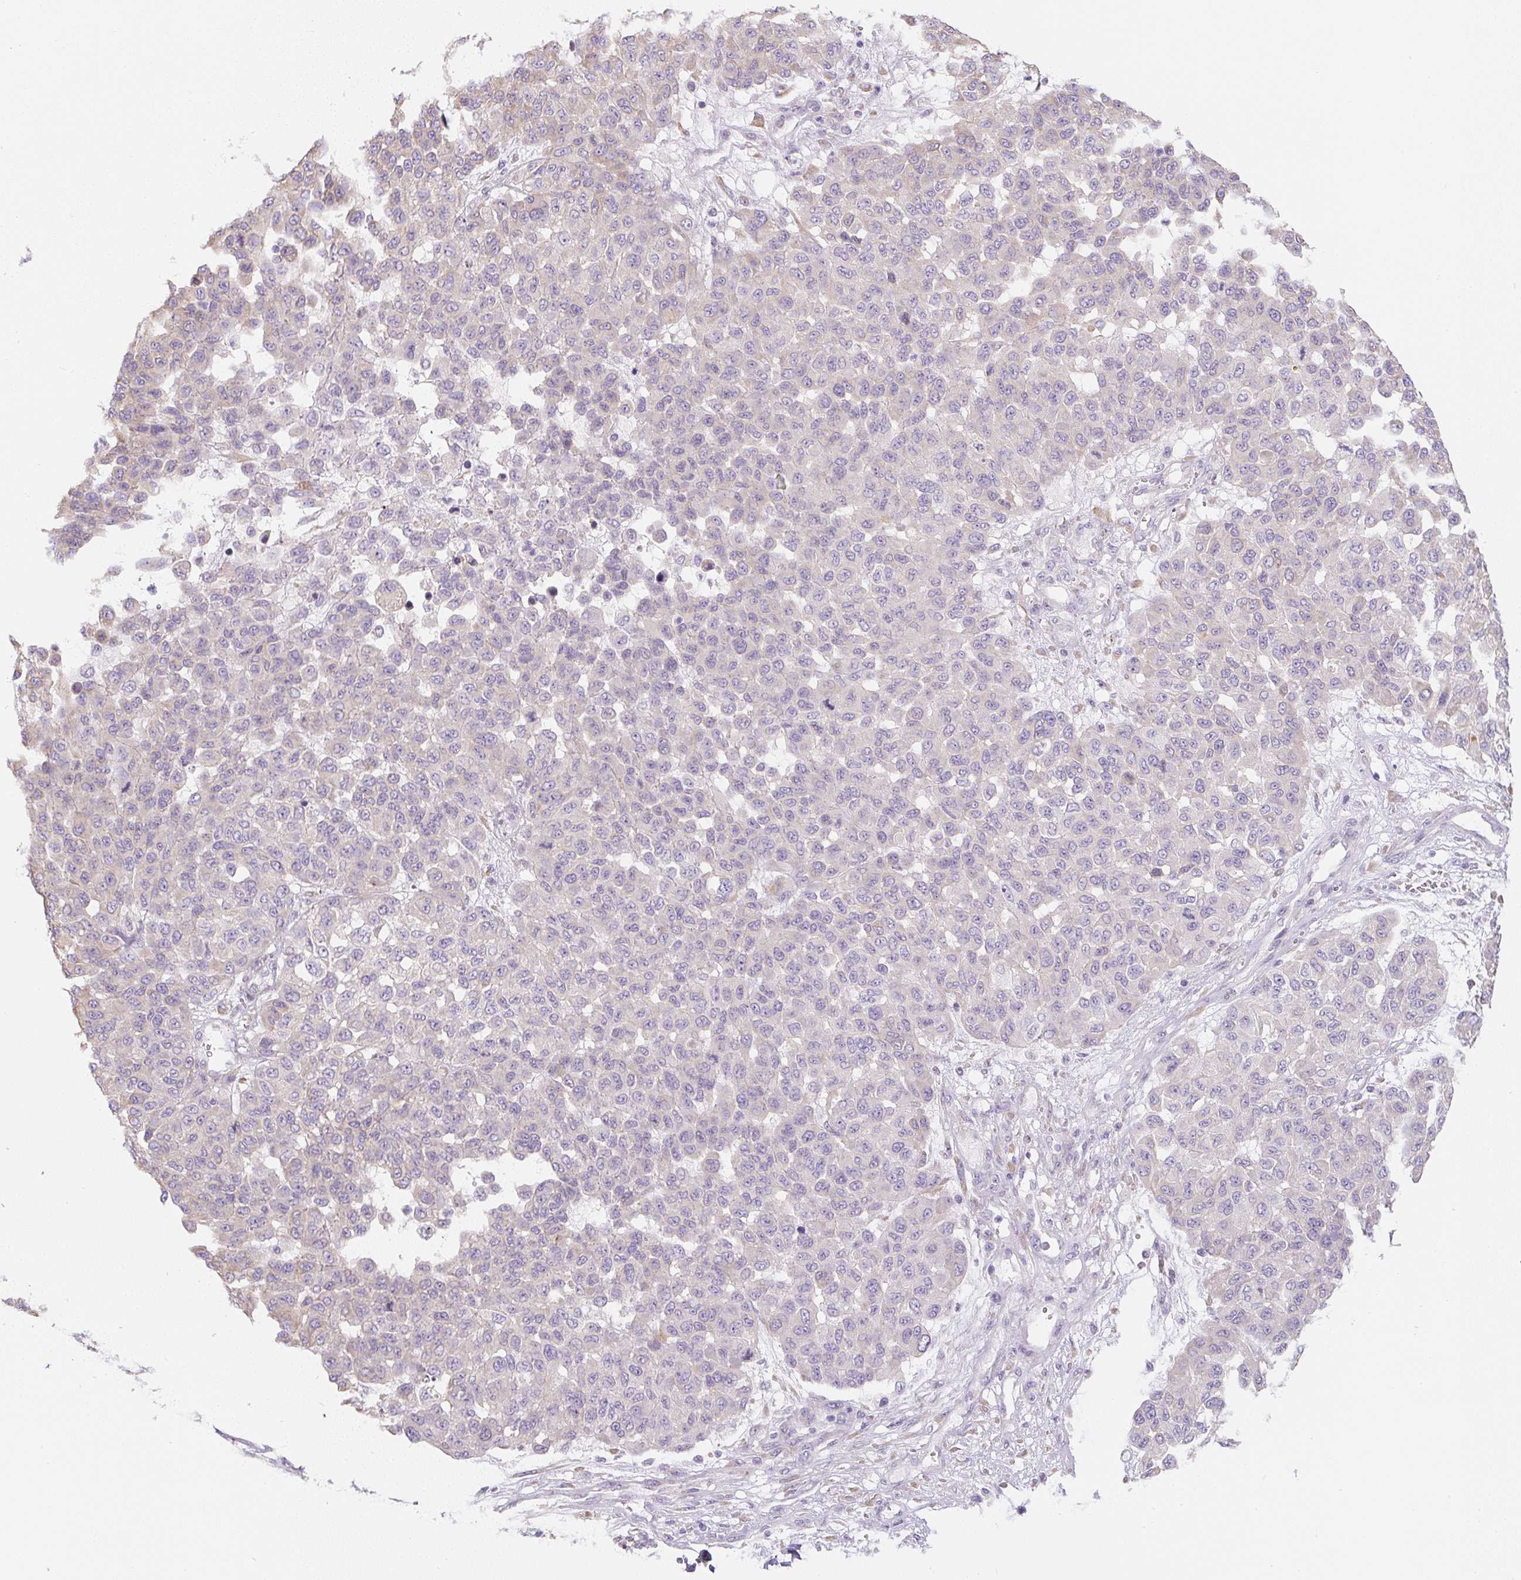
{"staining": {"intensity": "weak", "quantity": "<25%", "location": "cytoplasmic/membranous"}, "tissue": "melanoma", "cell_type": "Tumor cells", "image_type": "cancer", "snomed": [{"axis": "morphology", "description": "Malignant melanoma, NOS"}, {"axis": "topography", "description": "Skin"}], "caption": "Tumor cells show no significant protein expression in melanoma.", "gene": "PWWP3B", "patient": {"sex": "male", "age": 62}}